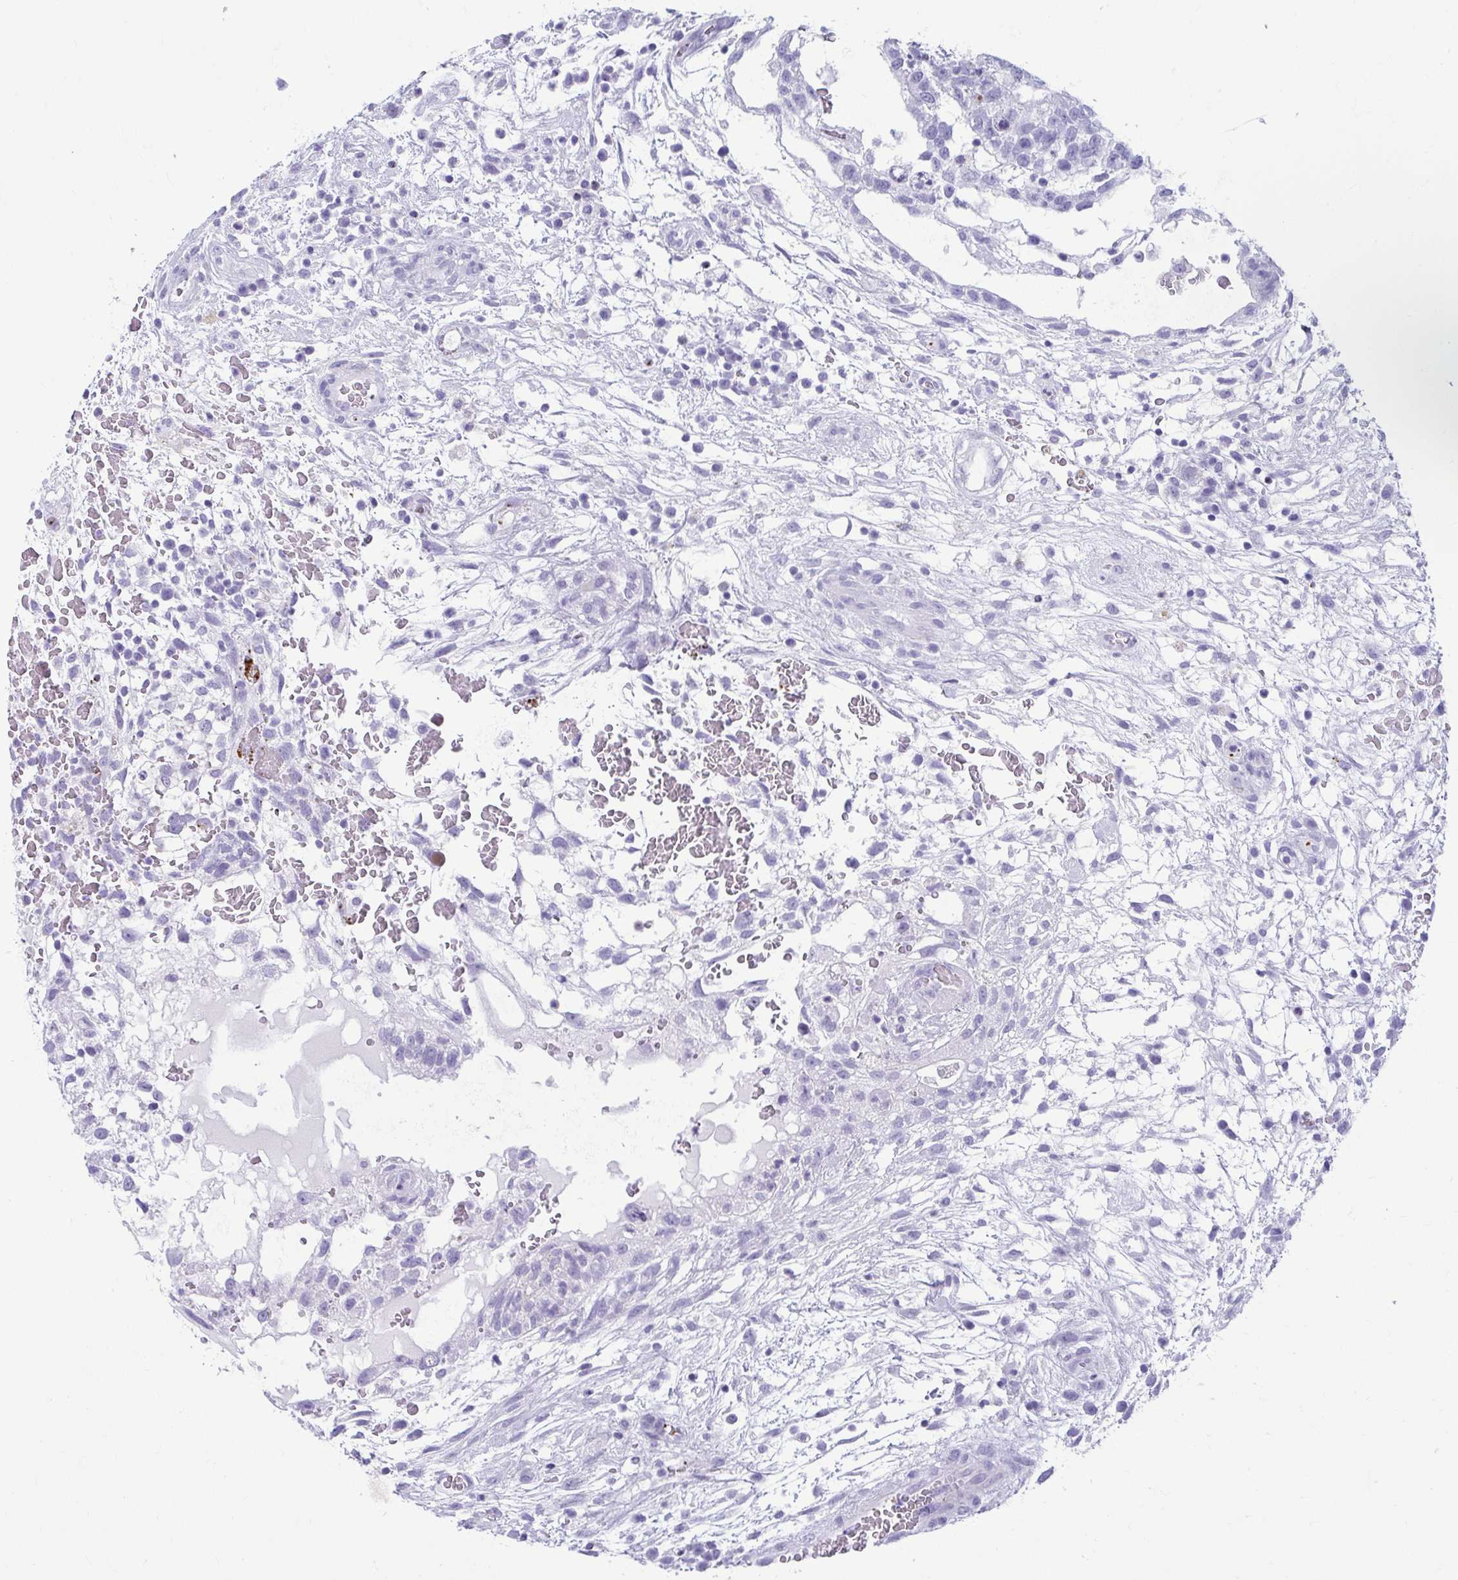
{"staining": {"intensity": "negative", "quantity": "none", "location": "none"}, "tissue": "testis cancer", "cell_type": "Tumor cells", "image_type": "cancer", "snomed": [{"axis": "morphology", "description": "Normal tissue, NOS"}, {"axis": "morphology", "description": "Carcinoma, Embryonal, NOS"}, {"axis": "topography", "description": "Testis"}], "caption": "Immunohistochemistry (IHC) of embryonal carcinoma (testis) demonstrates no positivity in tumor cells. (Stains: DAB immunohistochemistry with hematoxylin counter stain, Microscopy: brightfield microscopy at high magnification).", "gene": "TCEAL3", "patient": {"sex": "male", "age": 32}}